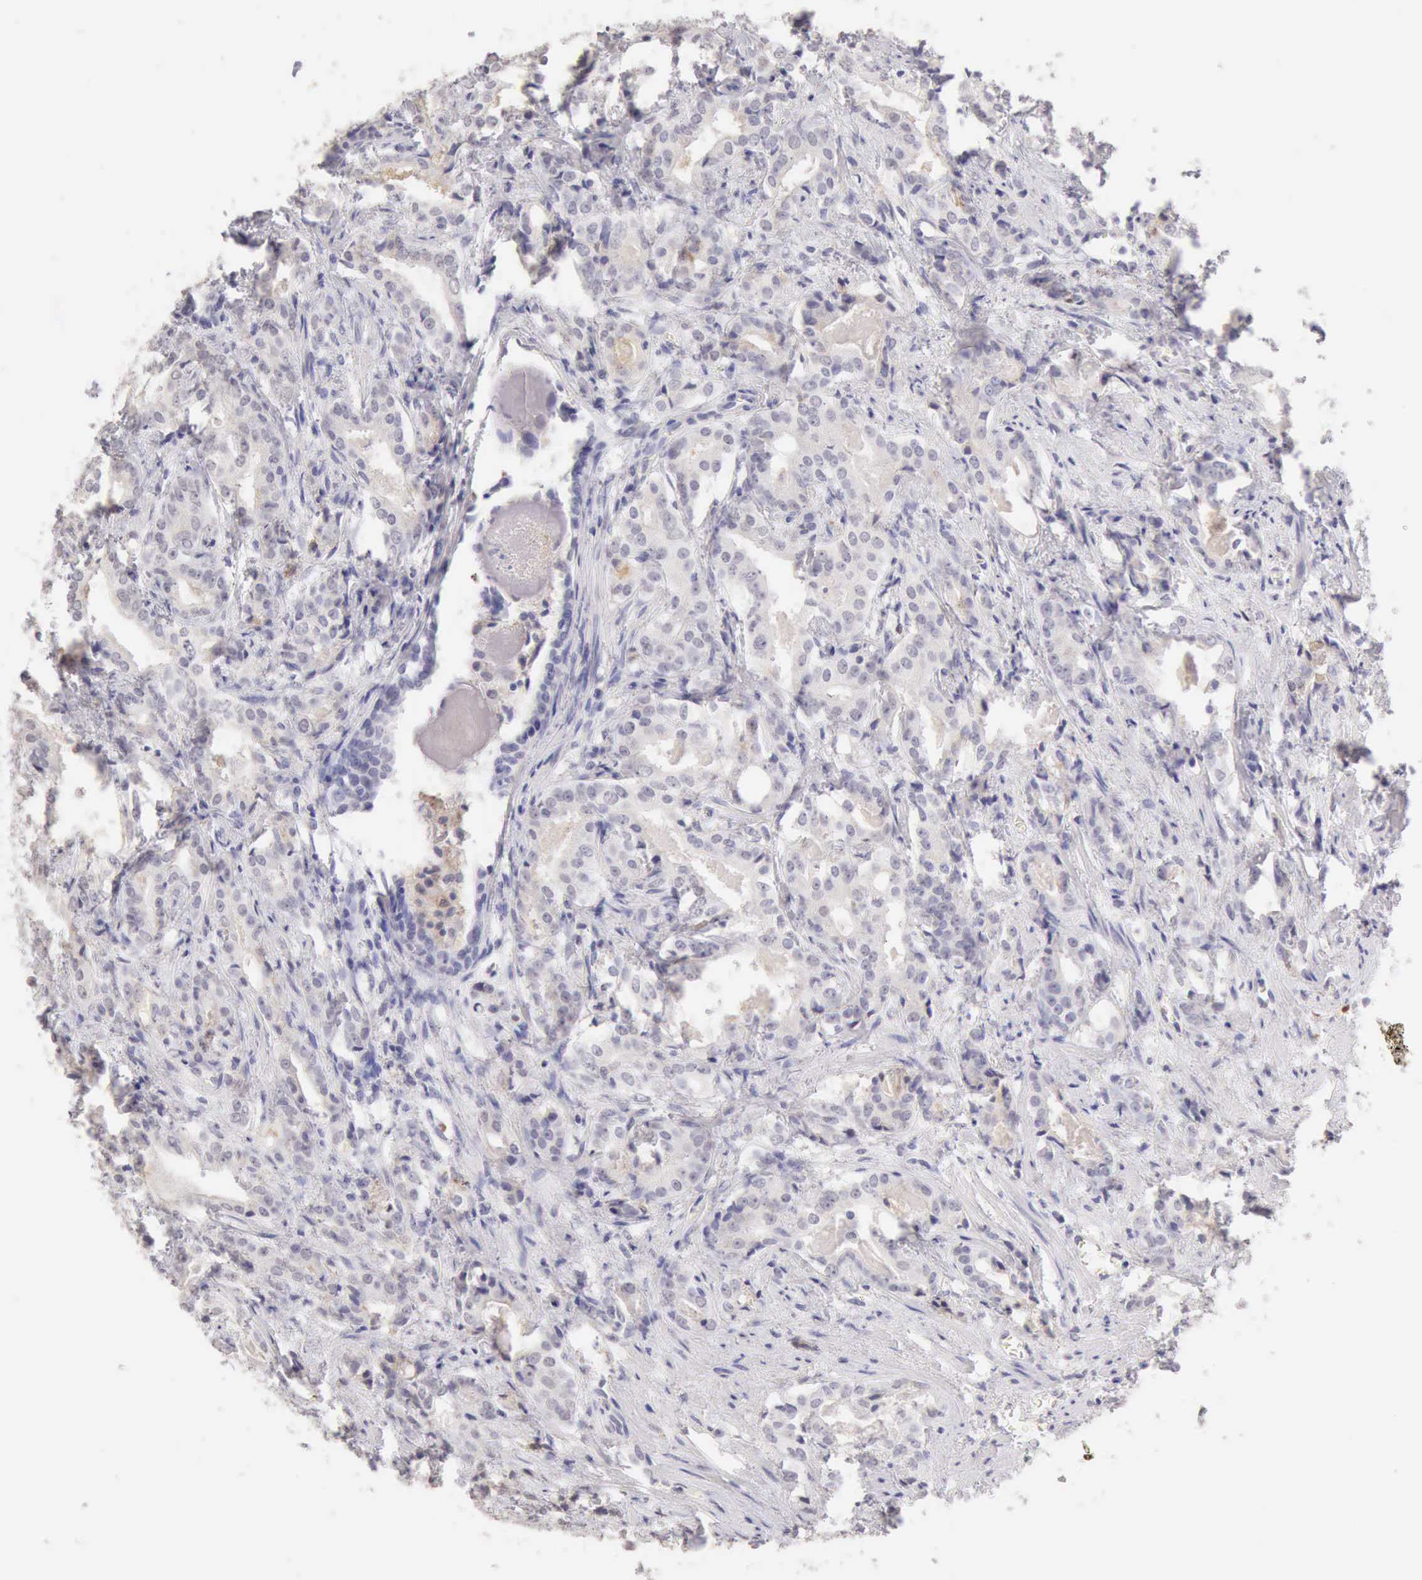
{"staining": {"intensity": "negative", "quantity": "none", "location": "none"}, "tissue": "prostate cancer", "cell_type": "Tumor cells", "image_type": "cancer", "snomed": [{"axis": "morphology", "description": "Adenocarcinoma, Medium grade"}, {"axis": "topography", "description": "Prostate"}], "caption": "Immunohistochemistry (IHC) of prostate cancer (adenocarcinoma (medium-grade)) exhibits no positivity in tumor cells.", "gene": "RNASE1", "patient": {"sex": "male", "age": 64}}